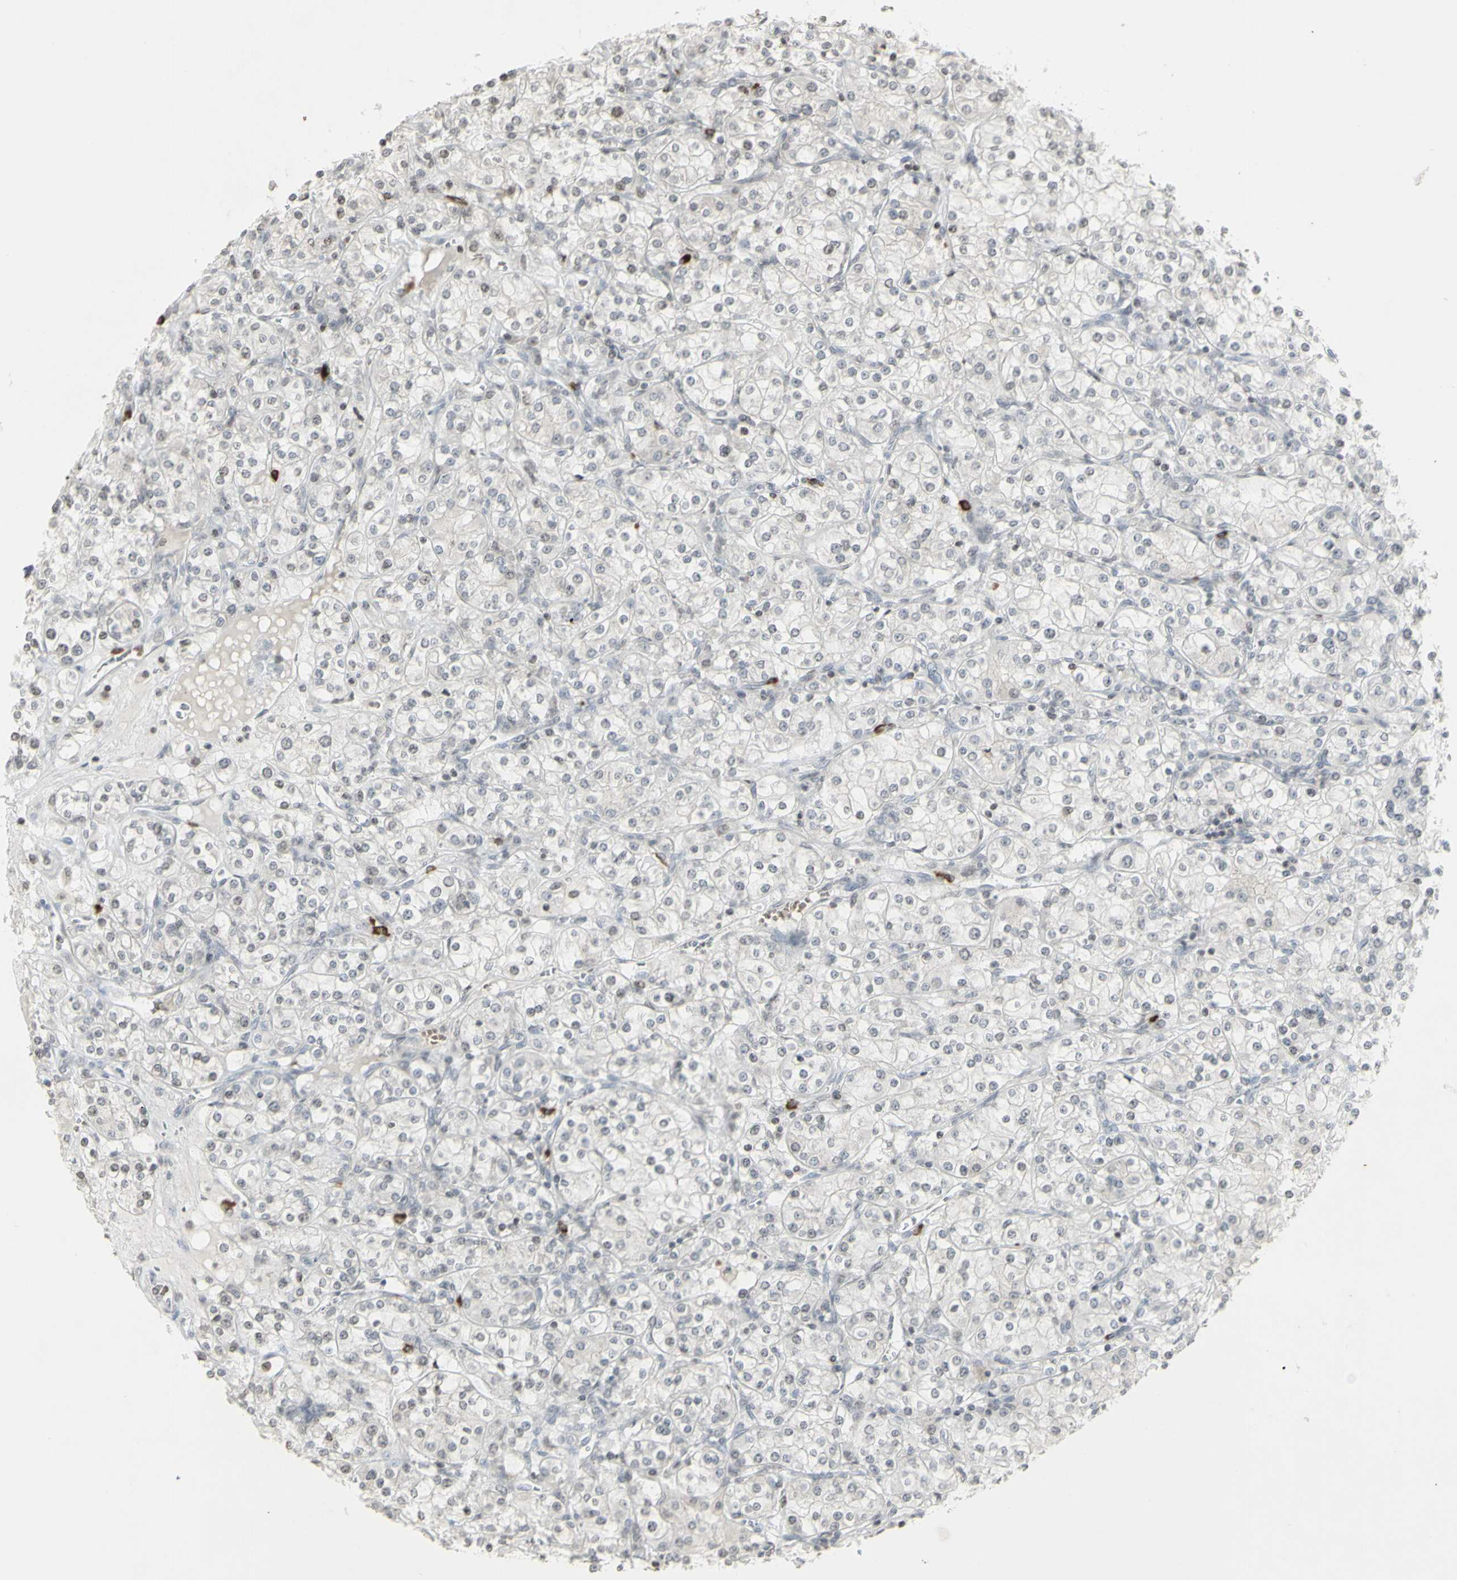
{"staining": {"intensity": "negative", "quantity": "none", "location": "none"}, "tissue": "renal cancer", "cell_type": "Tumor cells", "image_type": "cancer", "snomed": [{"axis": "morphology", "description": "Adenocarcinoma, NOS"}, {"axis": "topography", "description": "Kidney"}], "caption": "Micrograph shows no significant protein positivity in tumor cells of renal cancer (adenocarcinoma). The staining is performed using DAB brown chromogen with nuclei counter-stained in using hematoxylin.", "gene": "MUC5AC", "patient": {"sex": "male", "age": 77}}